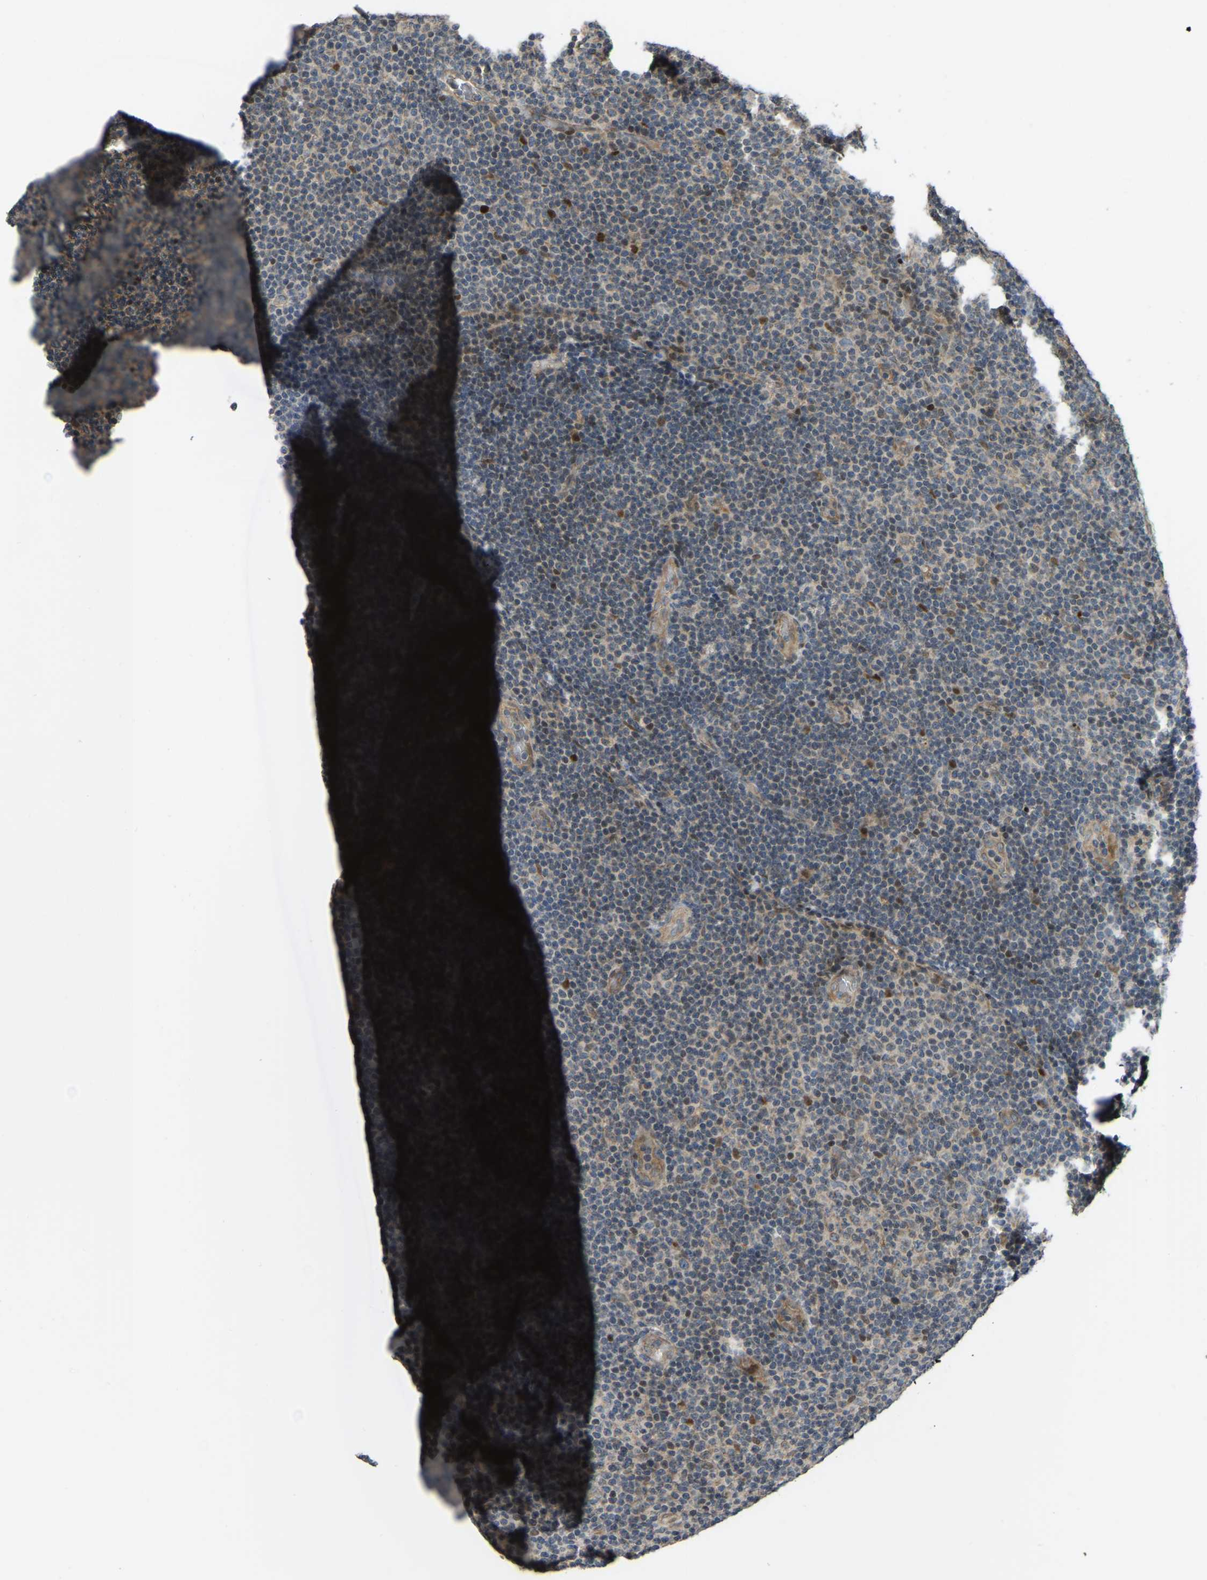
{"staining": {"intensity": "weak", "quantity": "25%-75%", "location": "cytoplasmic/membranous"}, "tissue": "lymphoma", "cell_type": "Tumor cells", "image_type": "cancer", "snomed": [{"axis": "morphology", "description": "Malignant lymphoma, non-Hodgkin's type, Low grade"}, {"axis": "topography", "description": "Lymph node"}], "caption": "Approximately 25%-75% of tumor cells in lymphoma display weak cytoplasmic/membranous protein positivity as visualized by brown immunohistochemical staining.", "gene": "C21orf91", "patient": {"sex": "male", "age": 83}}